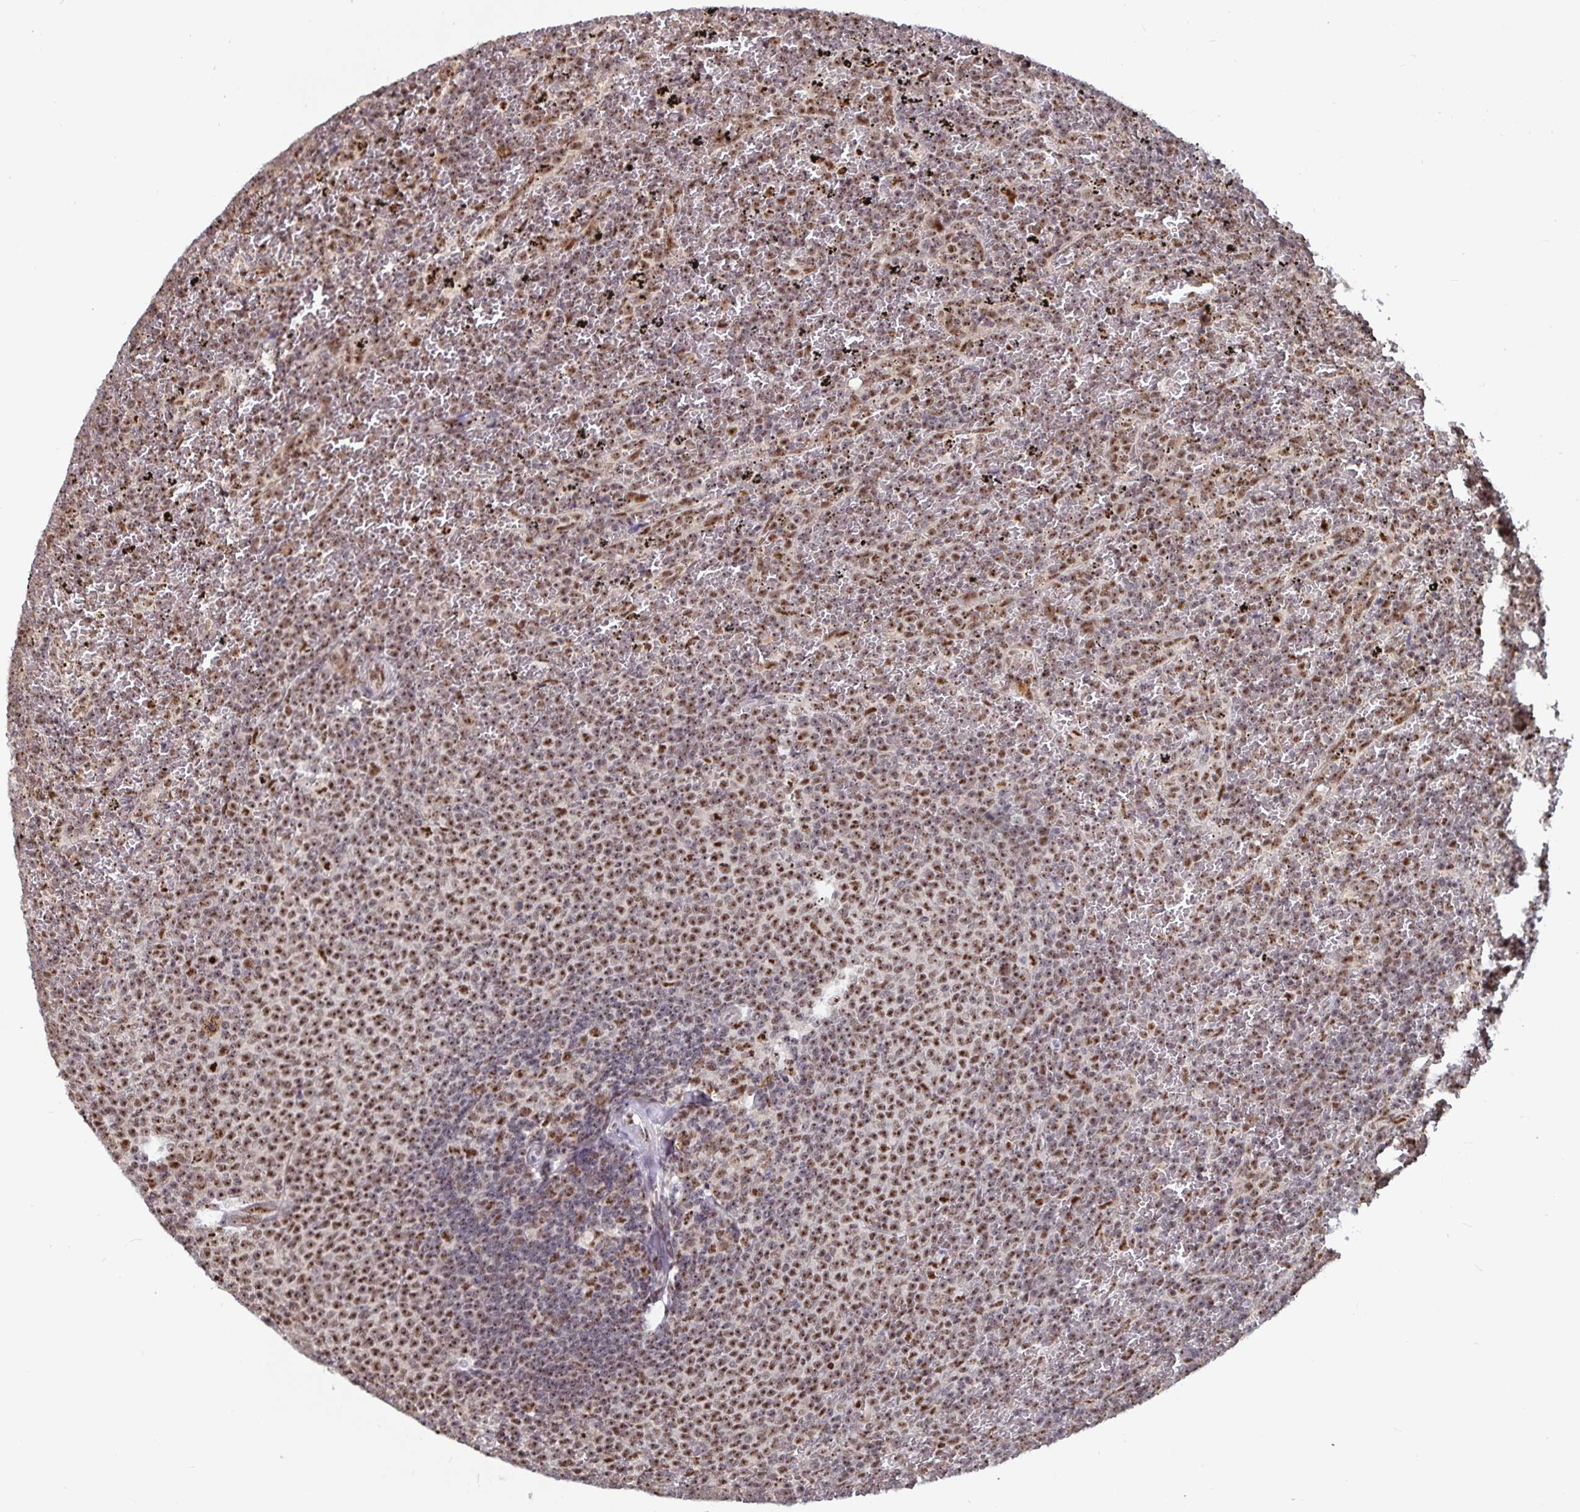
{"staining": {"intensity": "strong", "quantity": ">75%", "location": "nuclear"}, "tissue": "lymphoma", "cell_type": "Tumor cells", "image_type": "cancer", "snomed": [{"axis": "morphology", "description": "Malignant lymphoma, non-Hodgkin's type, Low grade"}, {"axis": "topography", "description": "Spleen"}], "caption": "Immunohistochemical staining of lymphoma reveals high levels of strong nuclear staining in about >75% of tumor cells.", "gene": "LAS1L", "patient": {"sex": "female", "age": 77}}